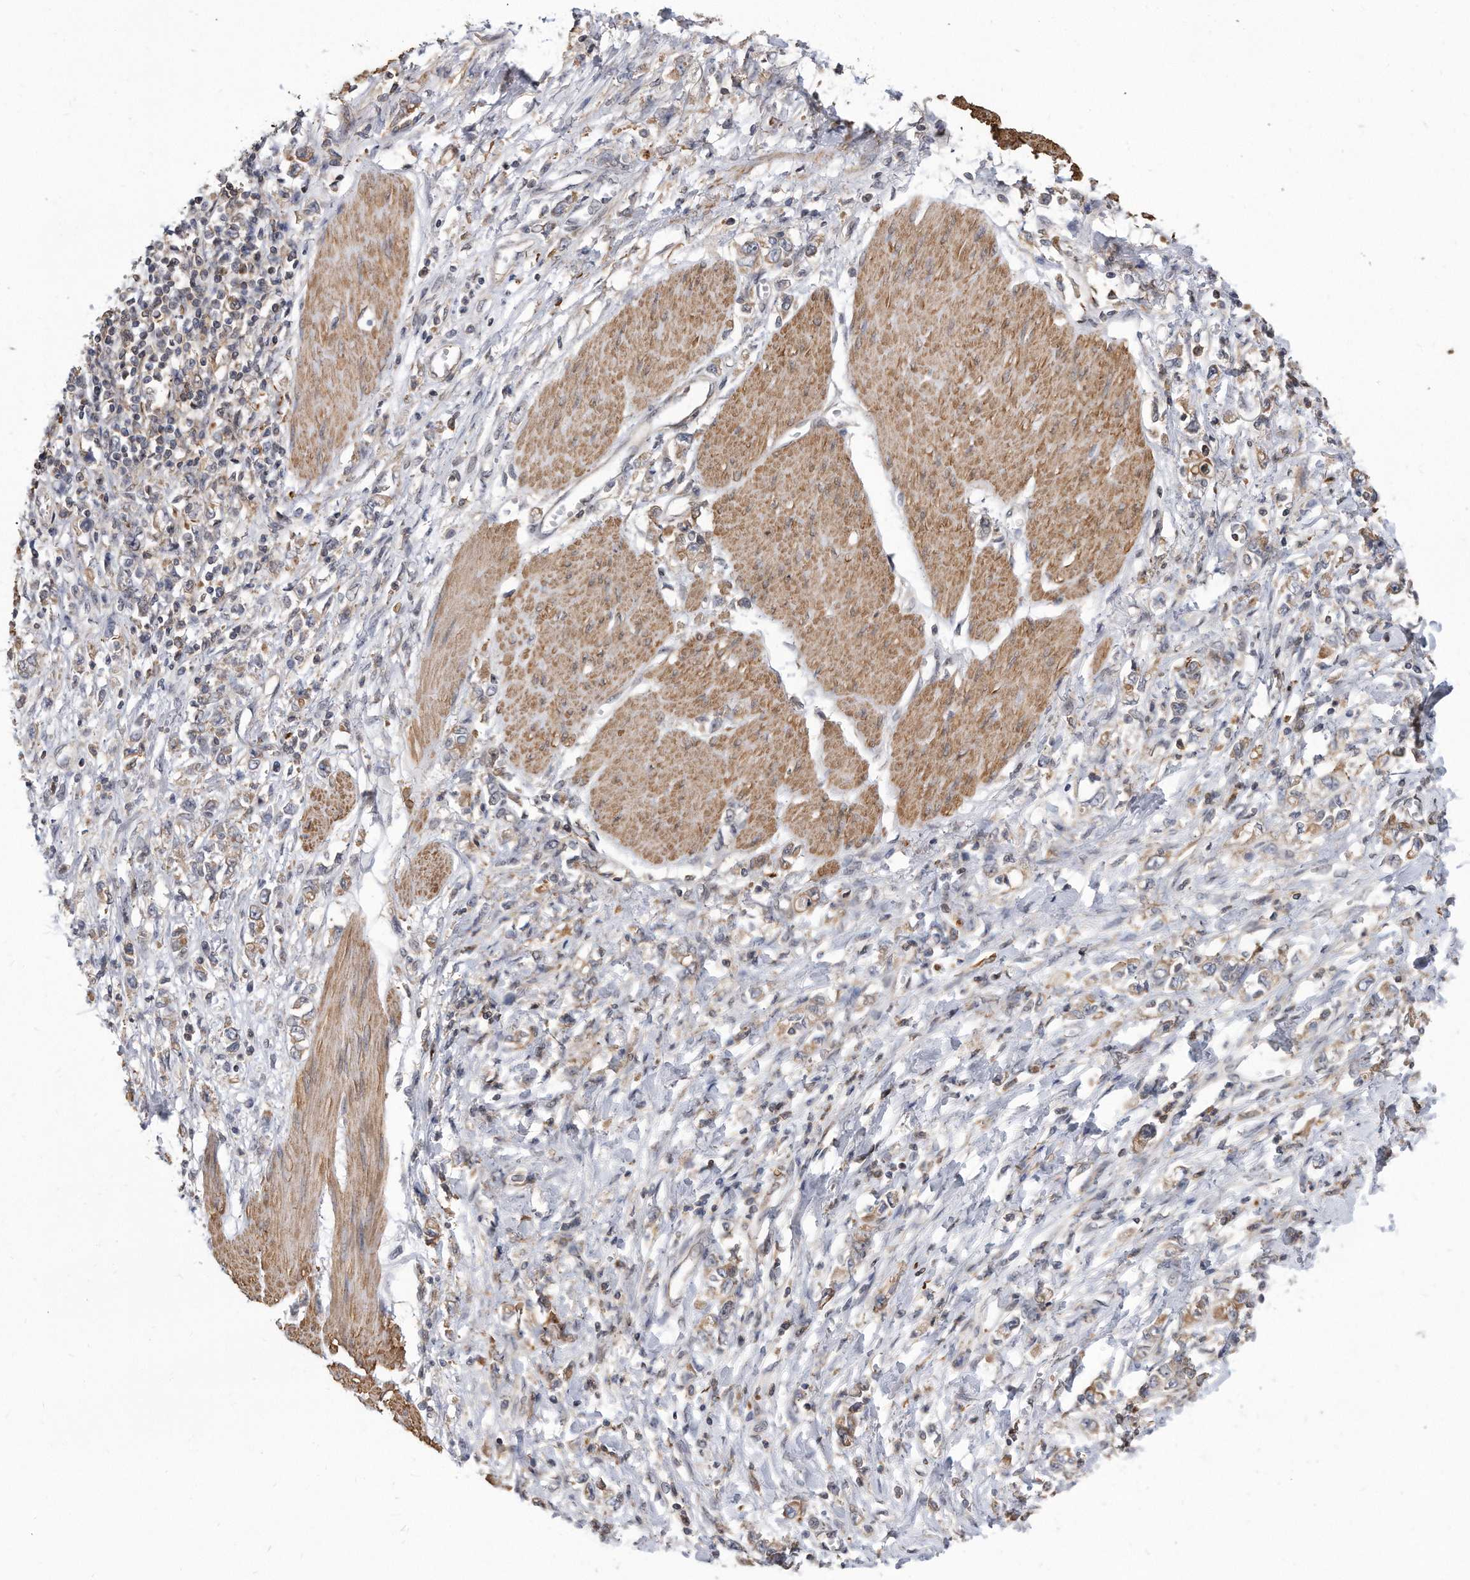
{"staining": {"intensity": "weak", "quantity": "<25%", "location": "cytoplasmic/membranous"}, "tissue": "stomach cancer", "cell_type": "Tumor cells", "image_type": "cancer", "snomed": [{"axis": "morphology", "description": "Adenocarcinoma, NOS"}, {"axis": "topography", "description": "Stomach"}], "caption": "IHC photomicrograph of stomach cancer (adenocarcinoma) stained for a protein (brown), which displays no positivity in tumor cells.", "gene": "TCP1", "patient": {"sex": "female", "age": 76}}